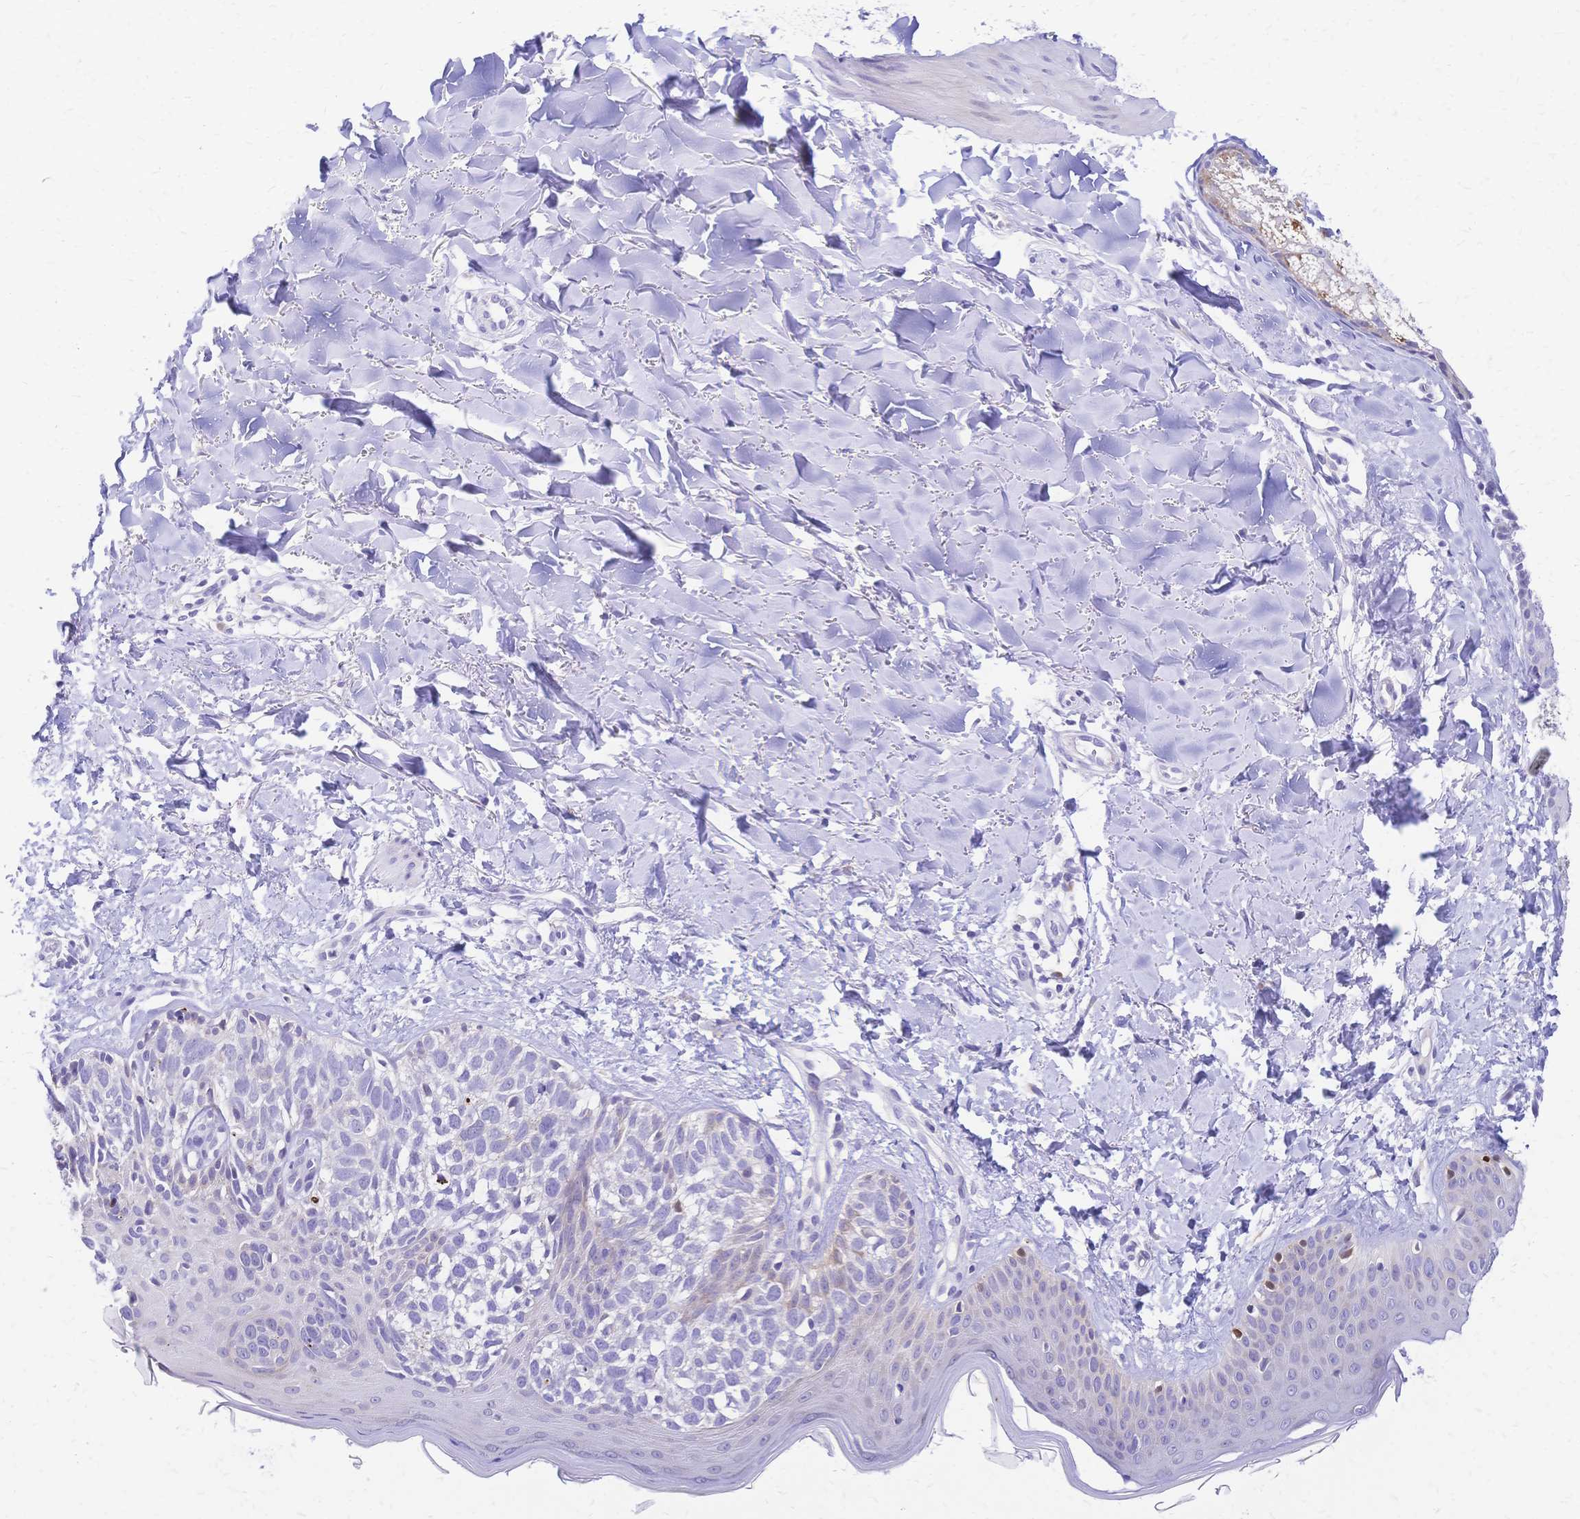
{"staining": {"intensity": "negative", "quantity": "none", "location": "none"}, "tissue": "skin cancer", "cell_type": "Tumor cells", "image_type": "cancer", "snomed": [{"axis": "morphology", "description": "Basal cell carcinoma"}, {"axis": "topography", "description": "Skin"}], "caption": "Immunohistochemical staining of skin cancer (basal cell carcinoma) reveals no significant expression in tumor cells.", "gene": "GRB7", "patient": {"sex": "female", "age": 45}}